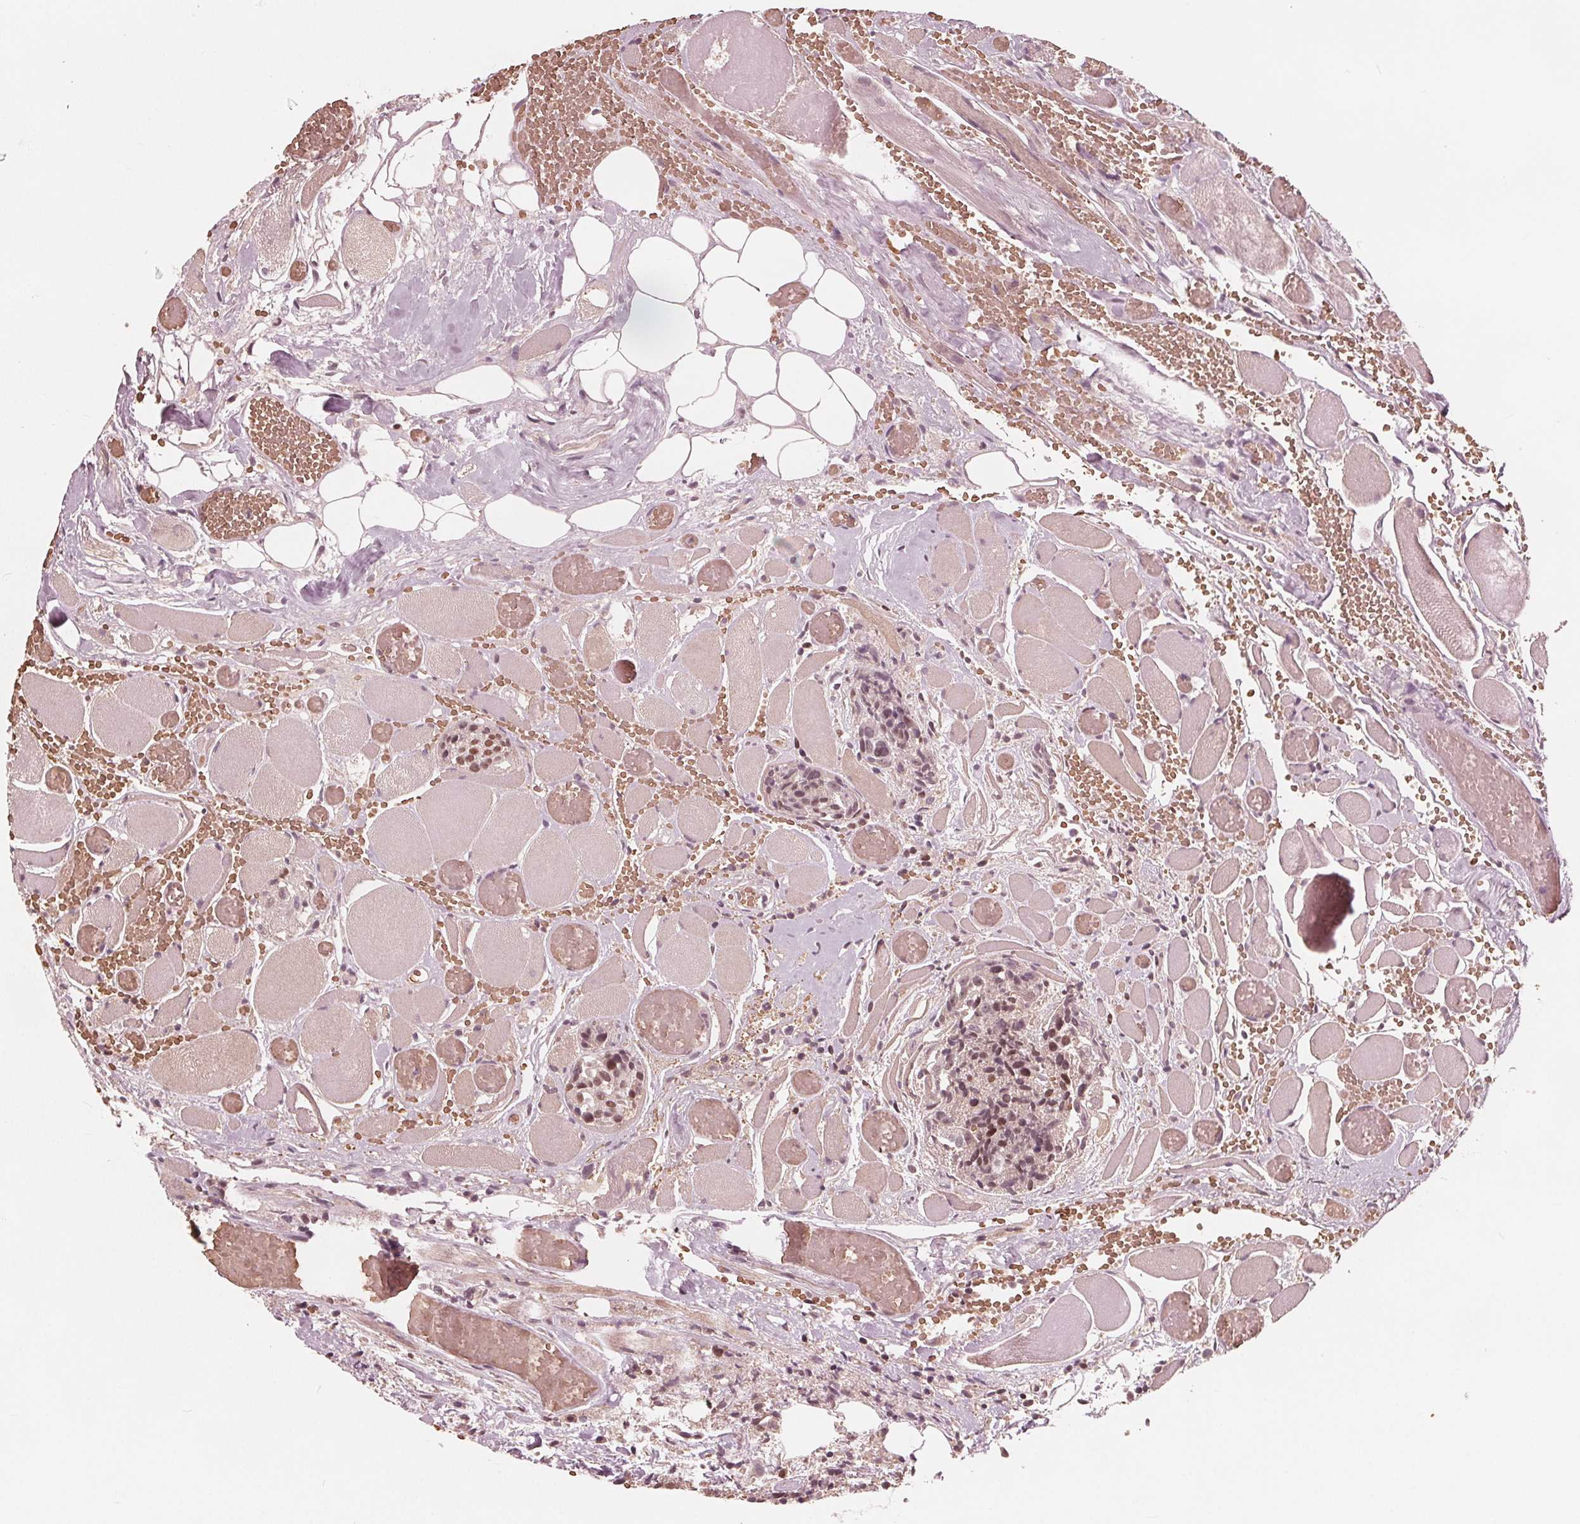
{"staining": {"intensity": "moderate", "quantity": ">75%", "location": "nuclear"}, "tissue": "head and neck cancer", "cell_type": "Tumor cells", "image_type": "cancer", "snomed": [{"axis": "morphology", "description": "Squamous cell carcinoma, NOS"}, {"axis": "topography", "description": "Oral tissue"}, {"axis": "topography", "description": "Head-Neck"}], "caption": "Immunohistochemical staining of head and neck squamous cell carcinoma displays medium levels of moderate nuclear staining in about >75% of tumor cells.", "gene": "HIRIP3", "patient": {"sex": "male", "age": 64}}